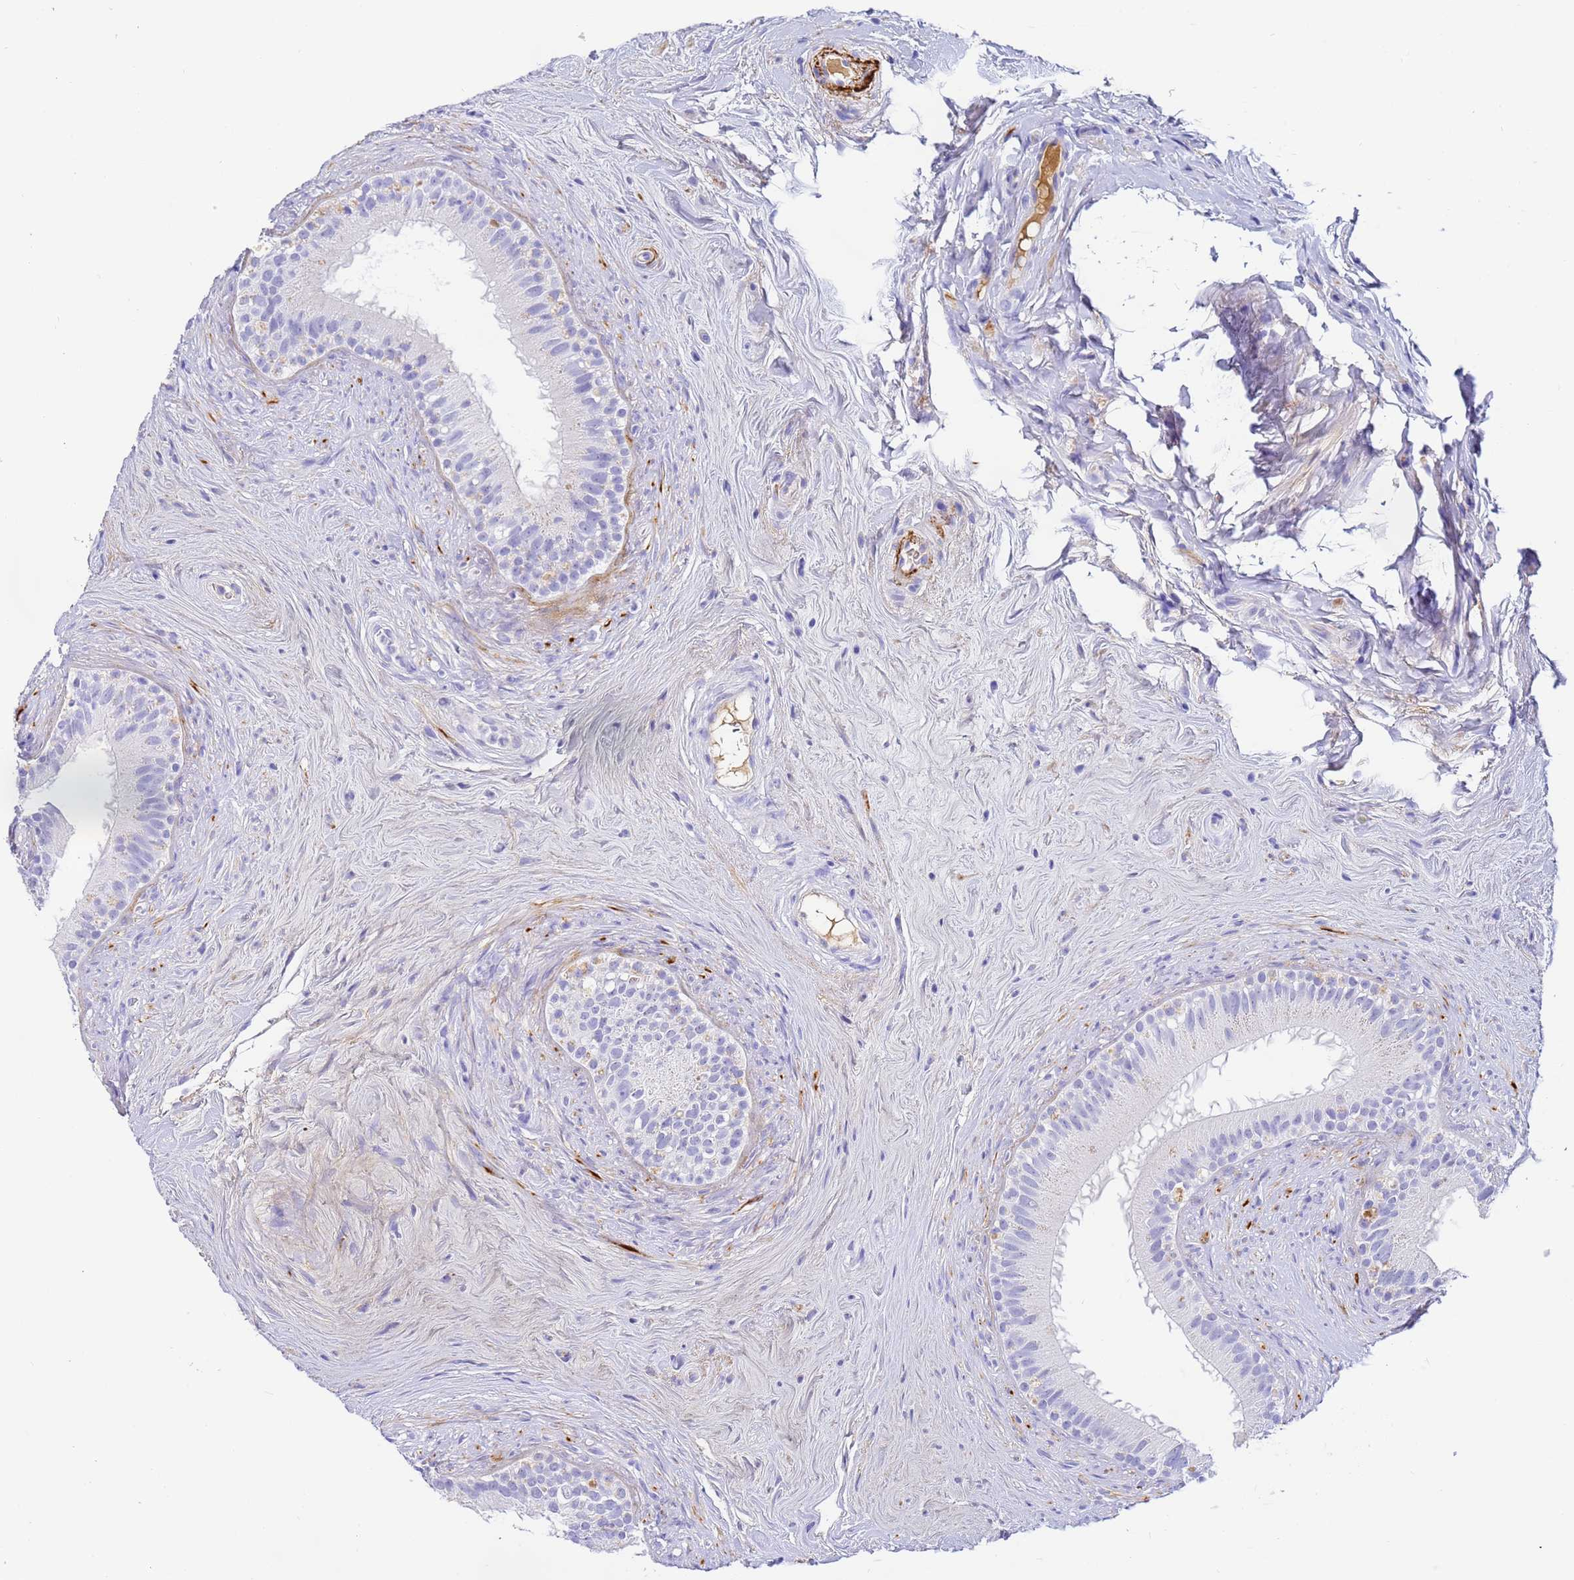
{"staining": {"intensity": "negative", "quantity": "none", "location": "none"}, "tissue": "epididymis", "cell_type": "Glandular cells", "image_type": "normal", "snomed": [{"axis": "morphology", "description": "Normal tissue, NOS"}, {"axis": "topography", "description": "Epididymis"}], "caption": "A high-resolution photomicrograph shows IHC staining of unremarkable epididymis, which displays no significant expression in glandular cells.", "gene": "CFHR1", "patient": {"sex": "male", "age": 84}}